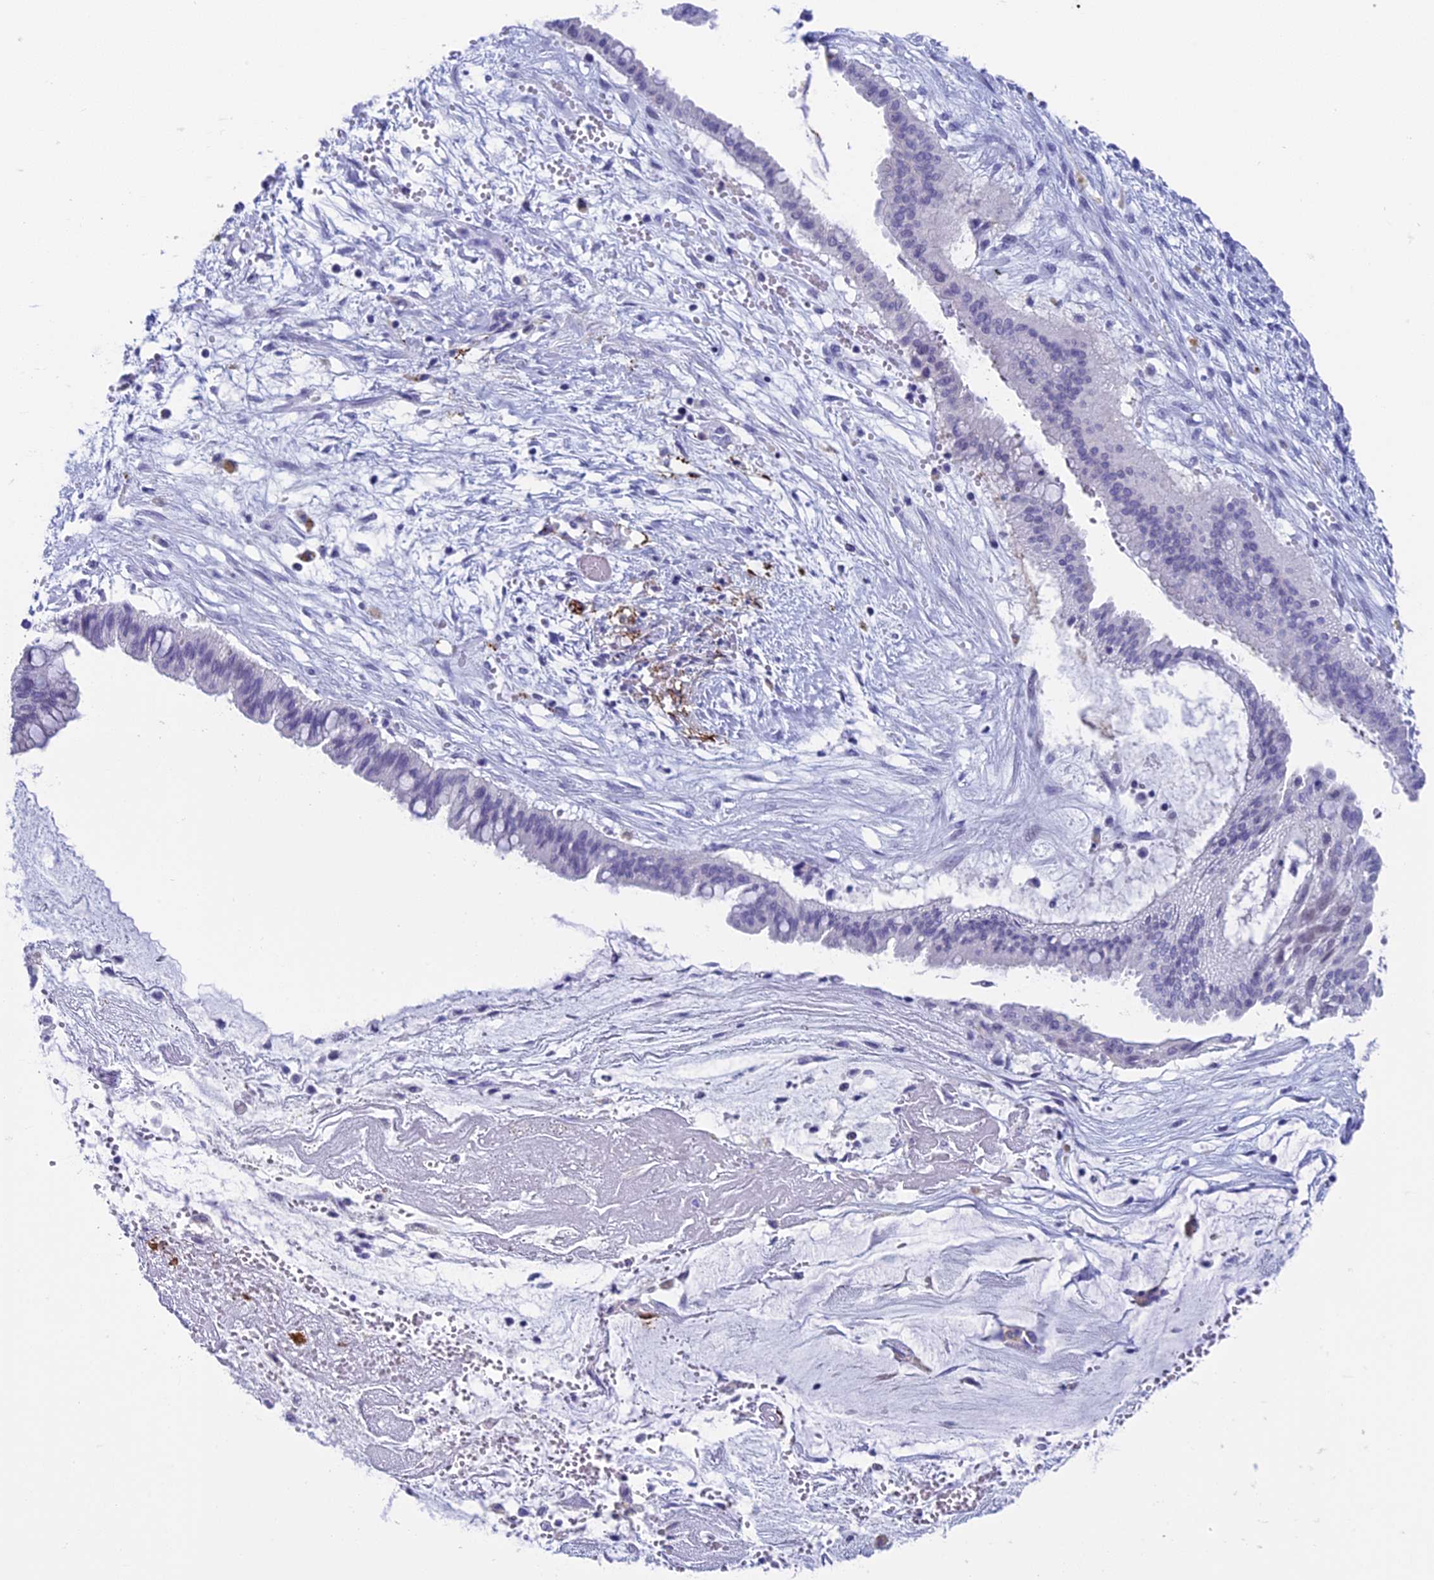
{"staining": {"intensity": "negative", "quantity": "none", "location": "none"}, "tissue": "ovarian cancer", "cell_type": "Tumor cells", "image_type": "cancer", "snomed": [{"axis": "morphology", "description": "Cystadenocarcinoma, mucinous, NOS"}, {"axis": "topography", "description": "Ovary"}], "caption": "A high-resolution image shows immunohistochemistry (IHC) staining of ovarian cancer, which exhibits no significant expression in tumor cells.", "gene": "AIFM2", "patient": {"sex": "female", "age": 73}}